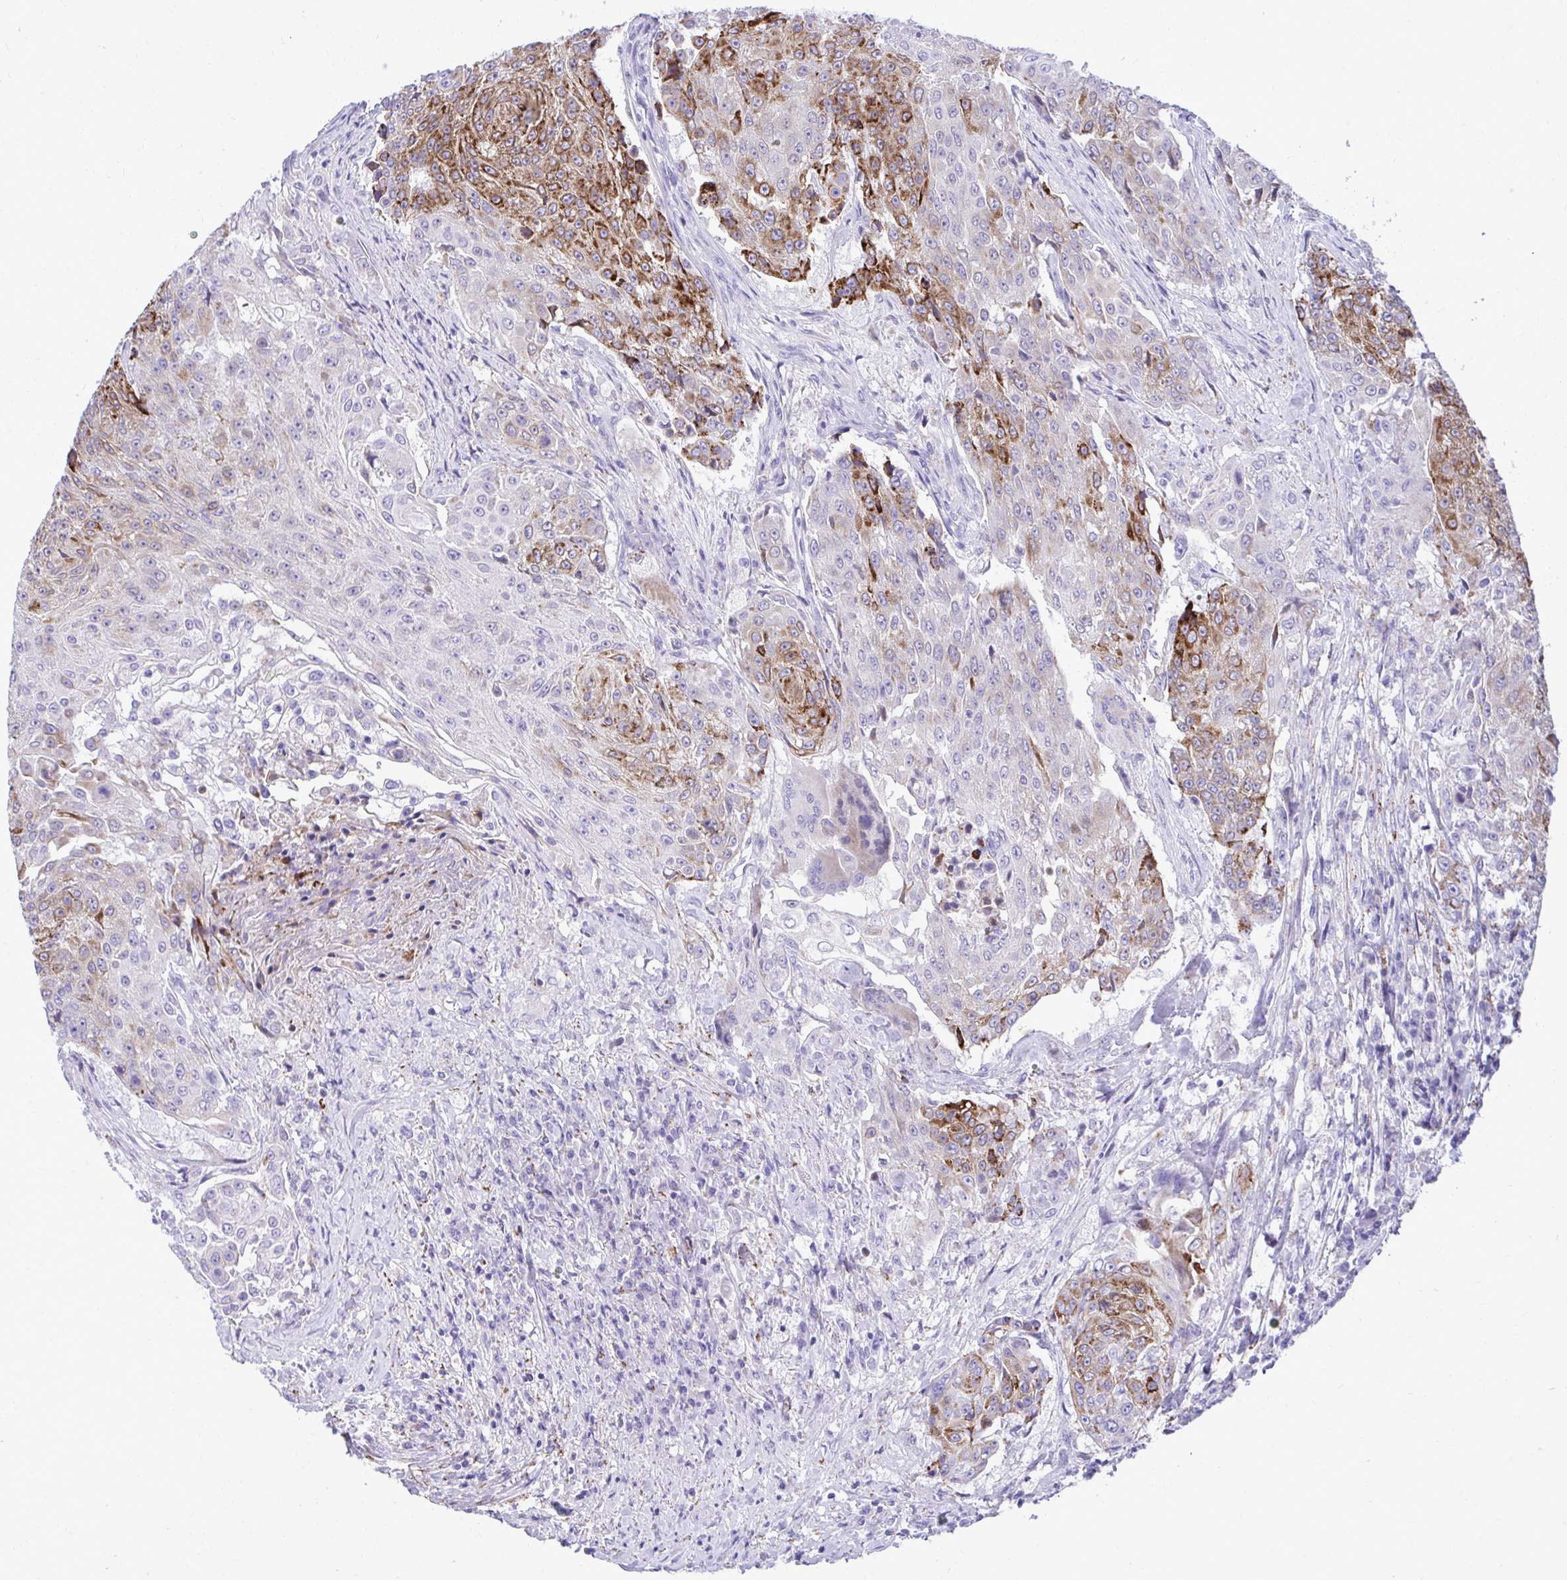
{"staining": {"intensity": "strong", "quantity": "25%-75%", "location": "cytoplasmic/membranous"}, "tissue": "urothelial cancer", "cell_type": "Tumor cells", "image_type": "cancer", "snomed": [{"axis": "morphology", "description": "Urothelial carcinoma, High grade"}, {"axis": "topography", "description": "Urinary bladder"}], "caption": "Immunohistochemistry (IHC) histopathology image of neoplastic tissue: human urothelial cancer stained using immunohistochemistry (IHC) reveals high levels of strong protein expression localized specifically in the cytoplasmic/membranous of tumor cells, appearing as a cytoplasmic/membranous brown color.", "gene": "AIG1", "patient": {"sex": "female", "age": 63}}